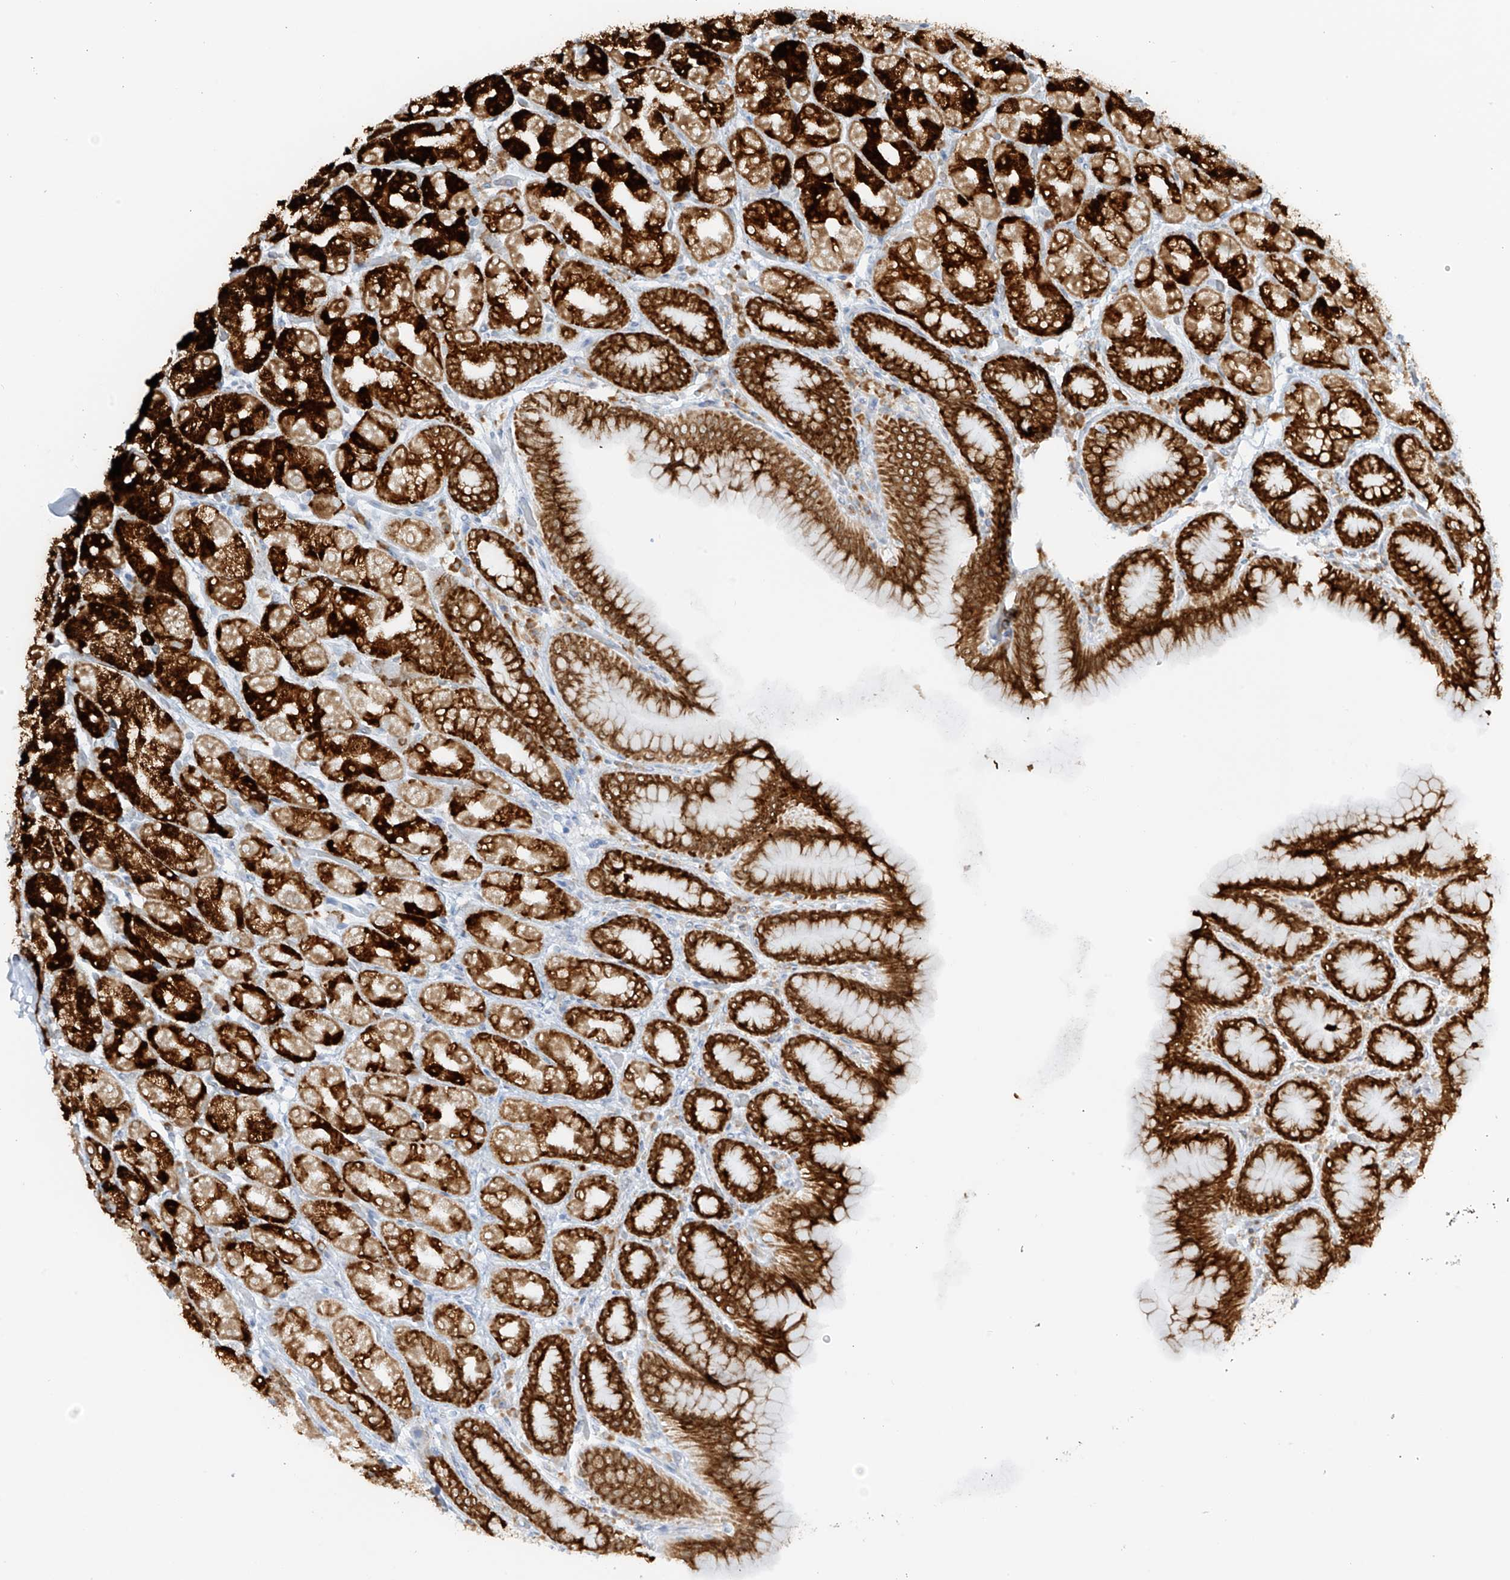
{"staining": {"intensity": "strong", "quantity": ">75%", "location": "cytoplasmic/membranous"}, "tissue": "stomach", "cell_type": "Glandular cells", "image_type": "normal", "snomed": [{"axis": "morphology", "description": "Normal tissue, NOS"}, {"axis": "topography", "description": "Stomach, upper"}], "caption": "Strong cytoplasmic/membranous staining for a protein is seen in approximately >75% of glandular cells of benign stomach using immunohistochemistry (IHC).", "gene": "LRRC59", "patient": {"sex": "male", "age": 68}}